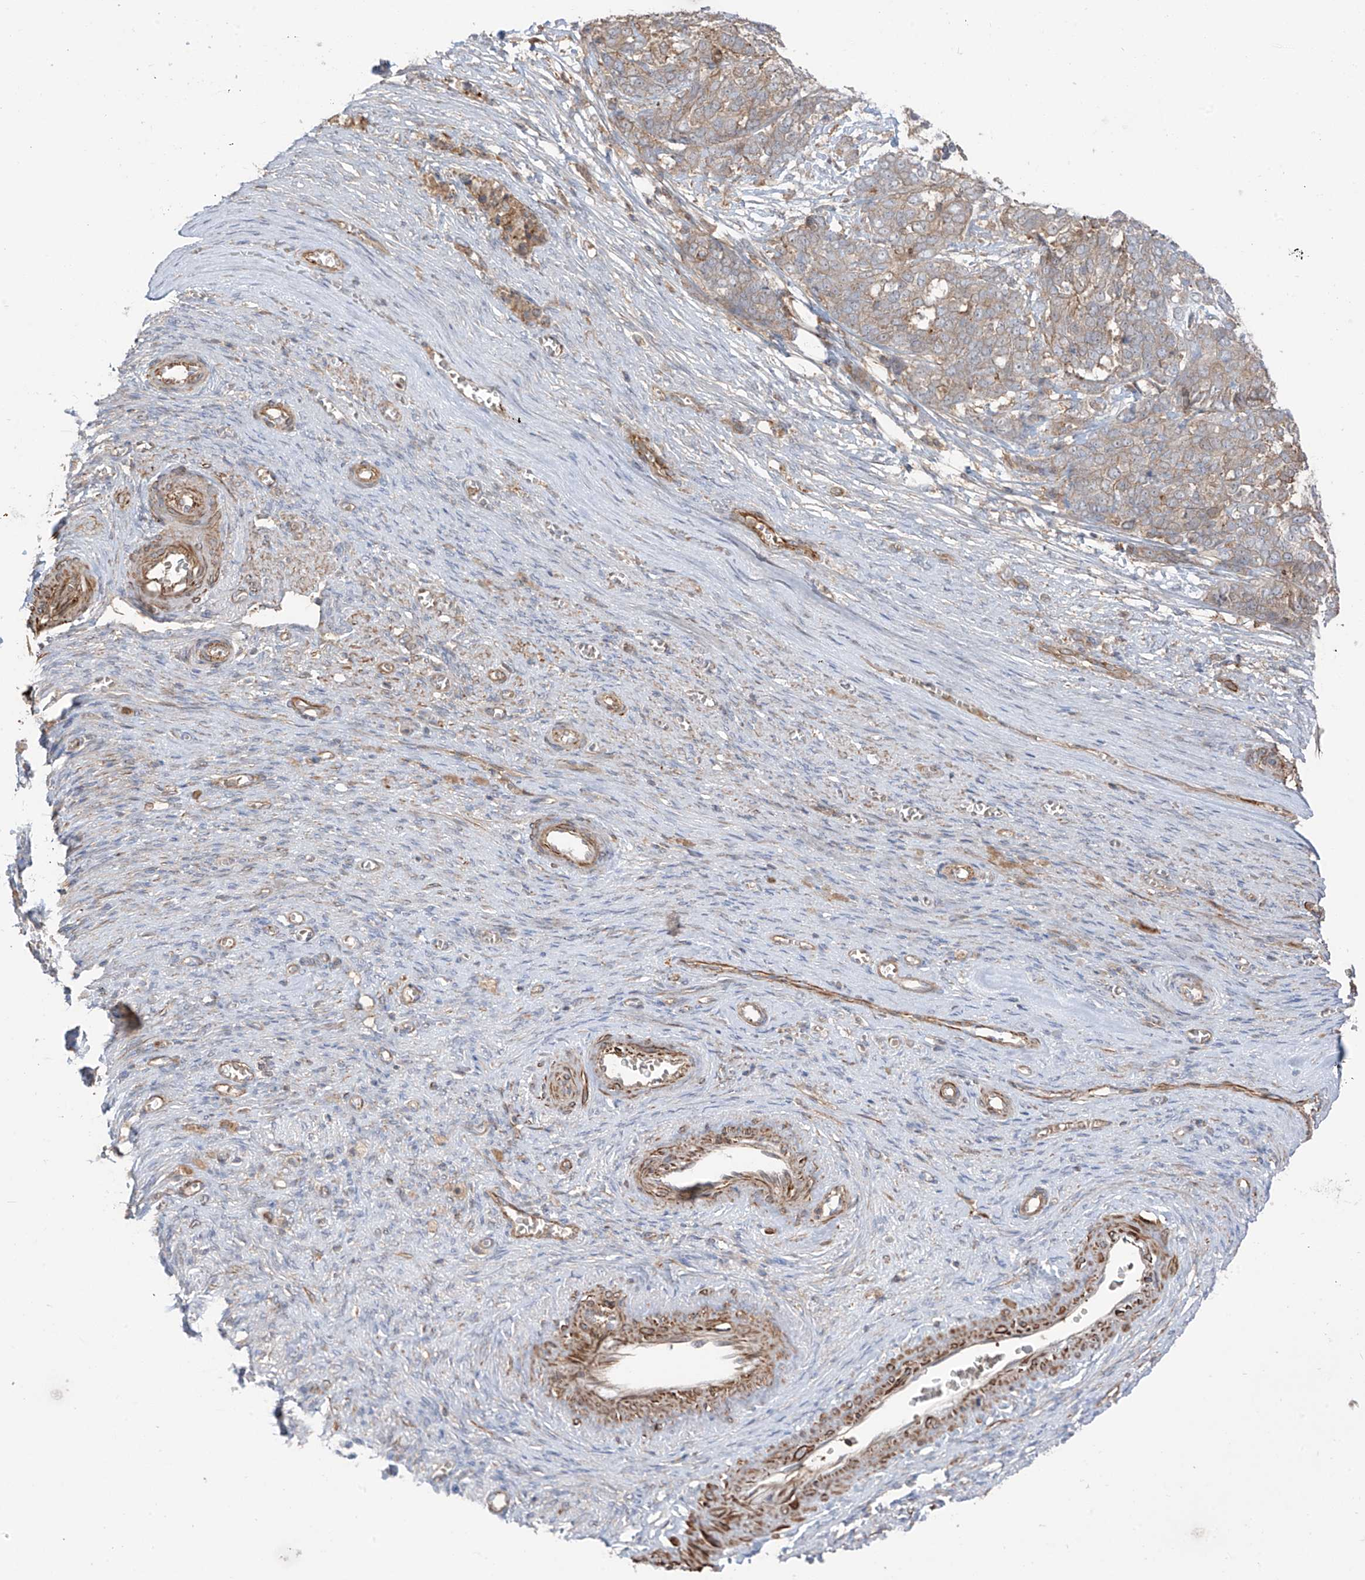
{"staining": {"intensity": "weak", "quantity": "25%-75%", "location": "cytoplasmic/membranous"}, "tissue": "ovarian cancer", "cell_type": "Tumor cells", "image_type": "cancer", "snomed": [{"axis": "morphology", "description": "Cystadenocarcinoma, serous, NOS"}, {"axis": "topography", "description": "Ovary"}], "caption": "A histopathology image of human ovarian cancer stained for a protein shows weak cytoplasmic/membranous brown staining in tumor cells.", "gene": "TRMU", "patient": {"sex": "female", "age": 44}}